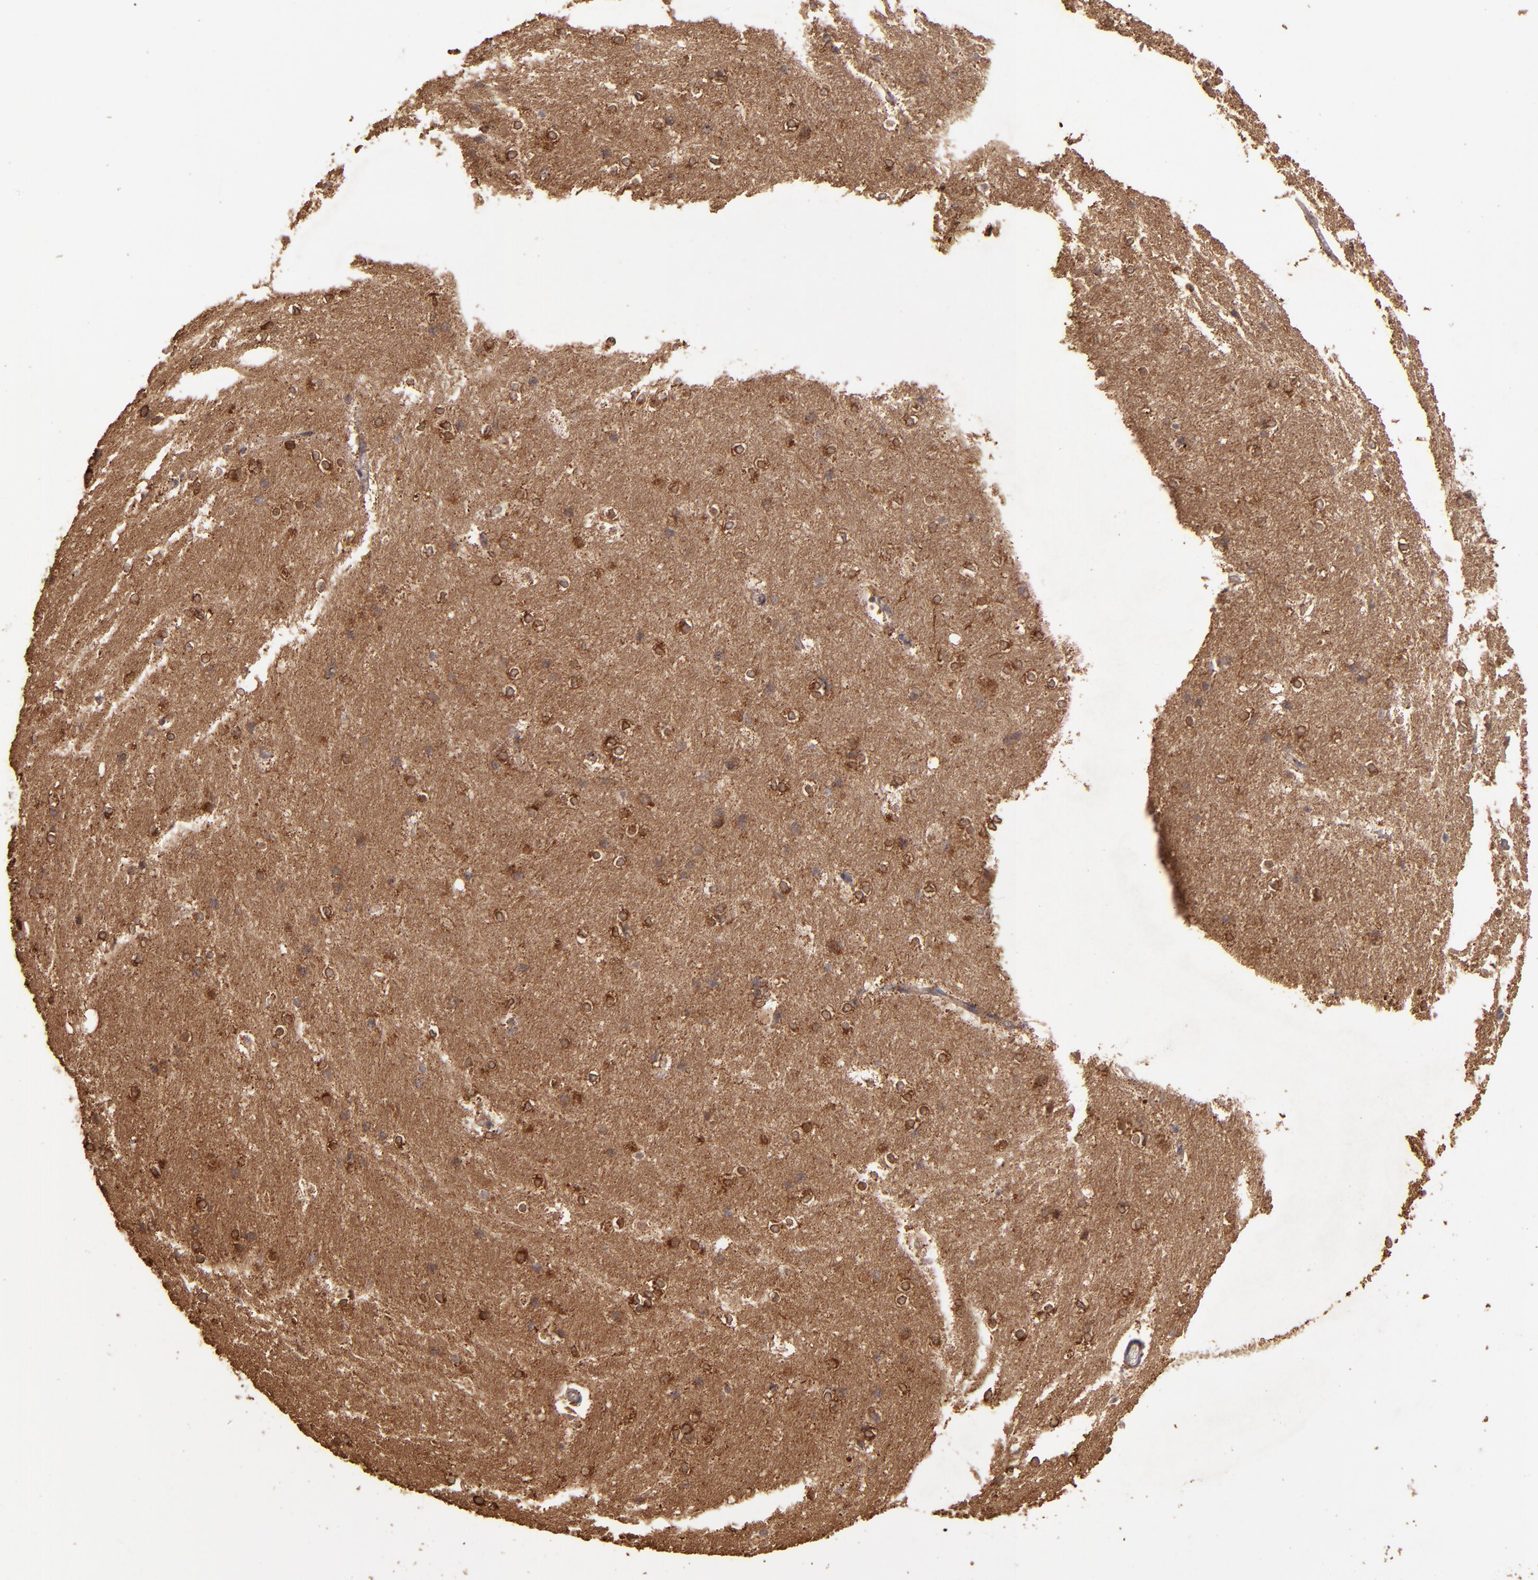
{"staining": {"intensity": "moderate", "quantity": "<25%", "location": "cytoplasmic/membranous"}, "tissue": "hippocampus", "cell_type": "Glial cells", "image_type": "normal", "snomed": [{"axis": "morphology", "description": "Normal tissue, NOS"}, {"axis": "topography", "description": "Hippocampus"}], "caption": "Immunohistochemistry (DAB) staining of normal human hippocampus reveals moderate cytoplasmic/membranous protein expression in about <25% of glial cells.", "gene": "SRRD", "patient": {"sex": "female", "age": 19}}